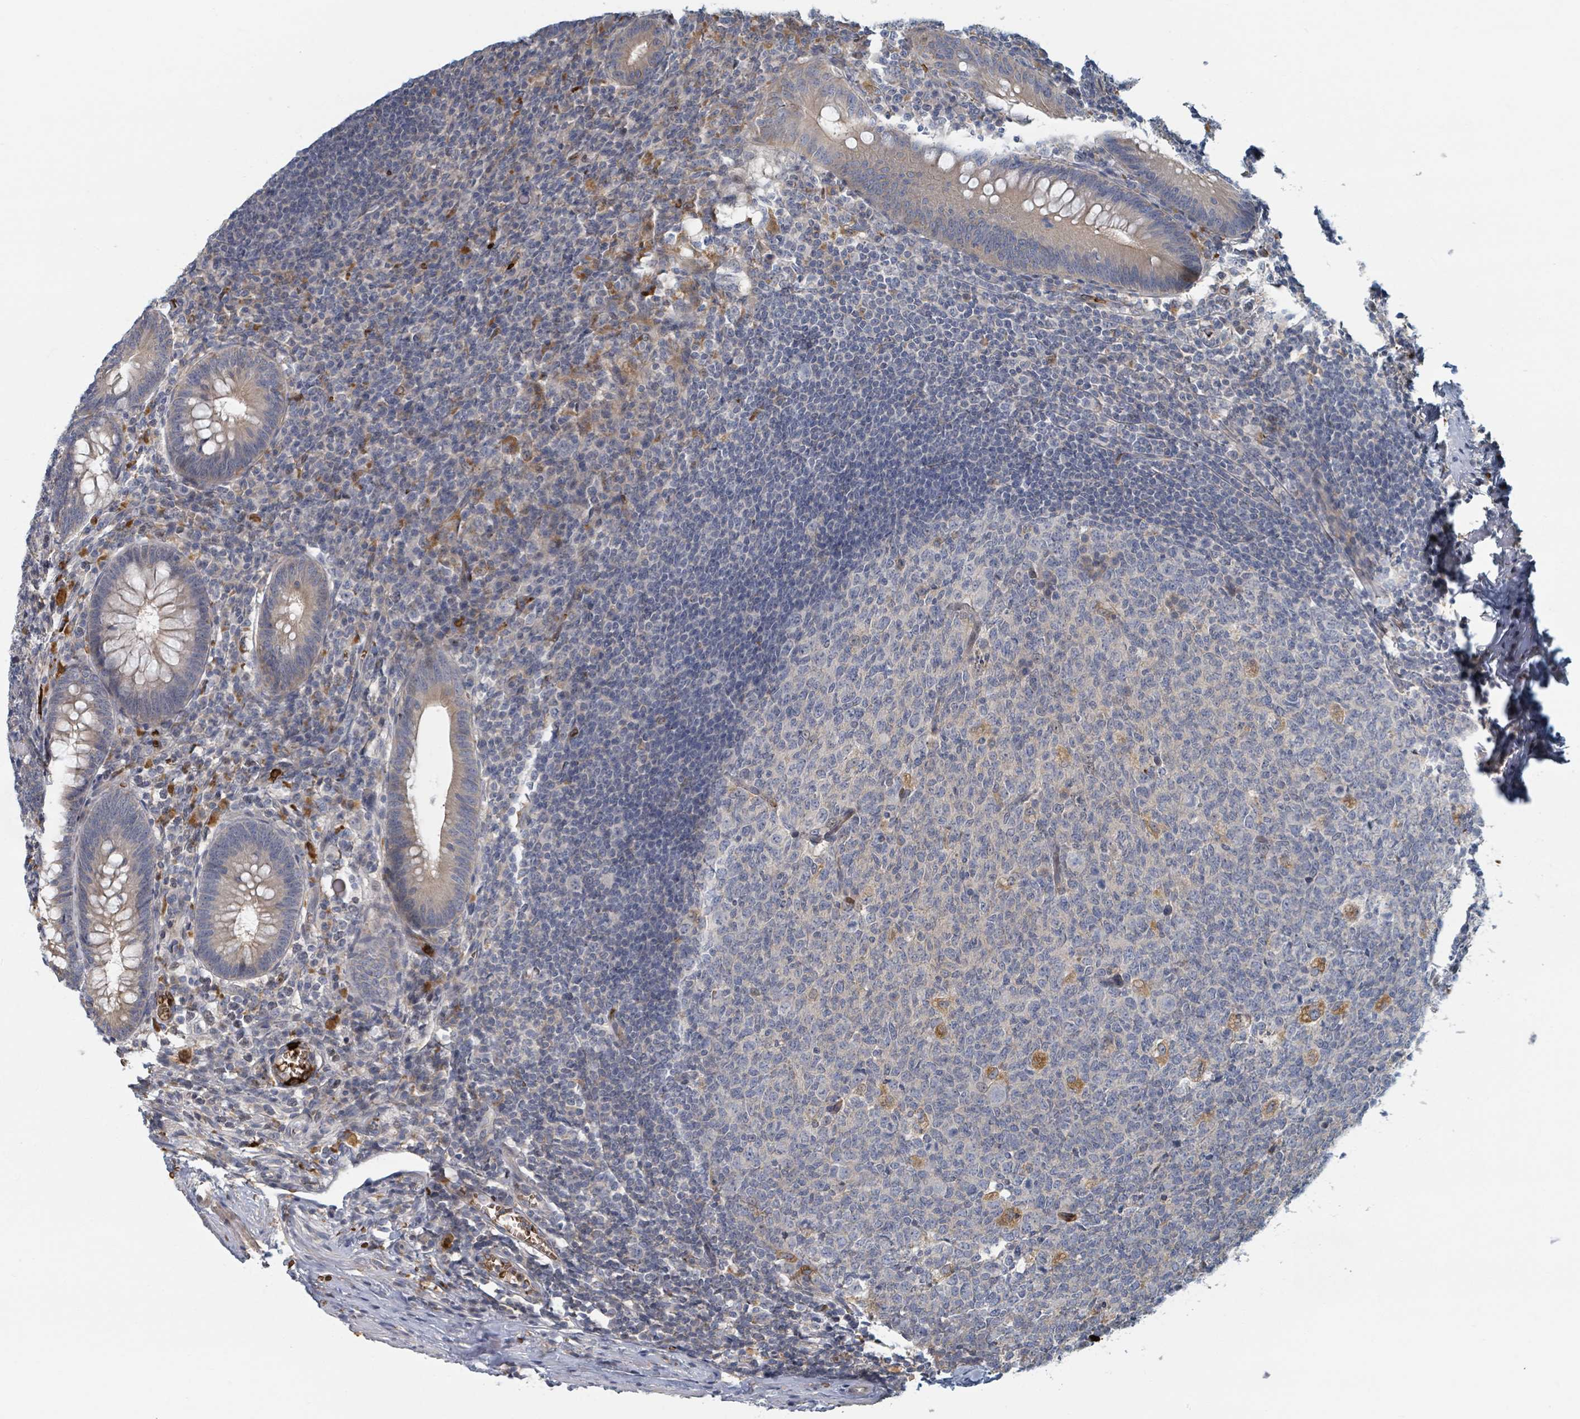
{"staining": {"intensity": "moderate", "quantity": "25%-75%", "location": "cytoplasmic/membranous"}, "tissue": "appendix", "cell_type": "Glandular cells", "image_type": "normal", "snomed": [{"axis": "morphology", "description": "Normal tissue, NOS"}, {"axis": "topography", "description": "Appendix"}], "caption": "The image shows staining of benign appendix, revealing moderate cytoplasmic/membranous protein staining (brown color) within glandular cells.", "gene": "TRPC4AP", "patient": {"sex": "male", "age": 56}}